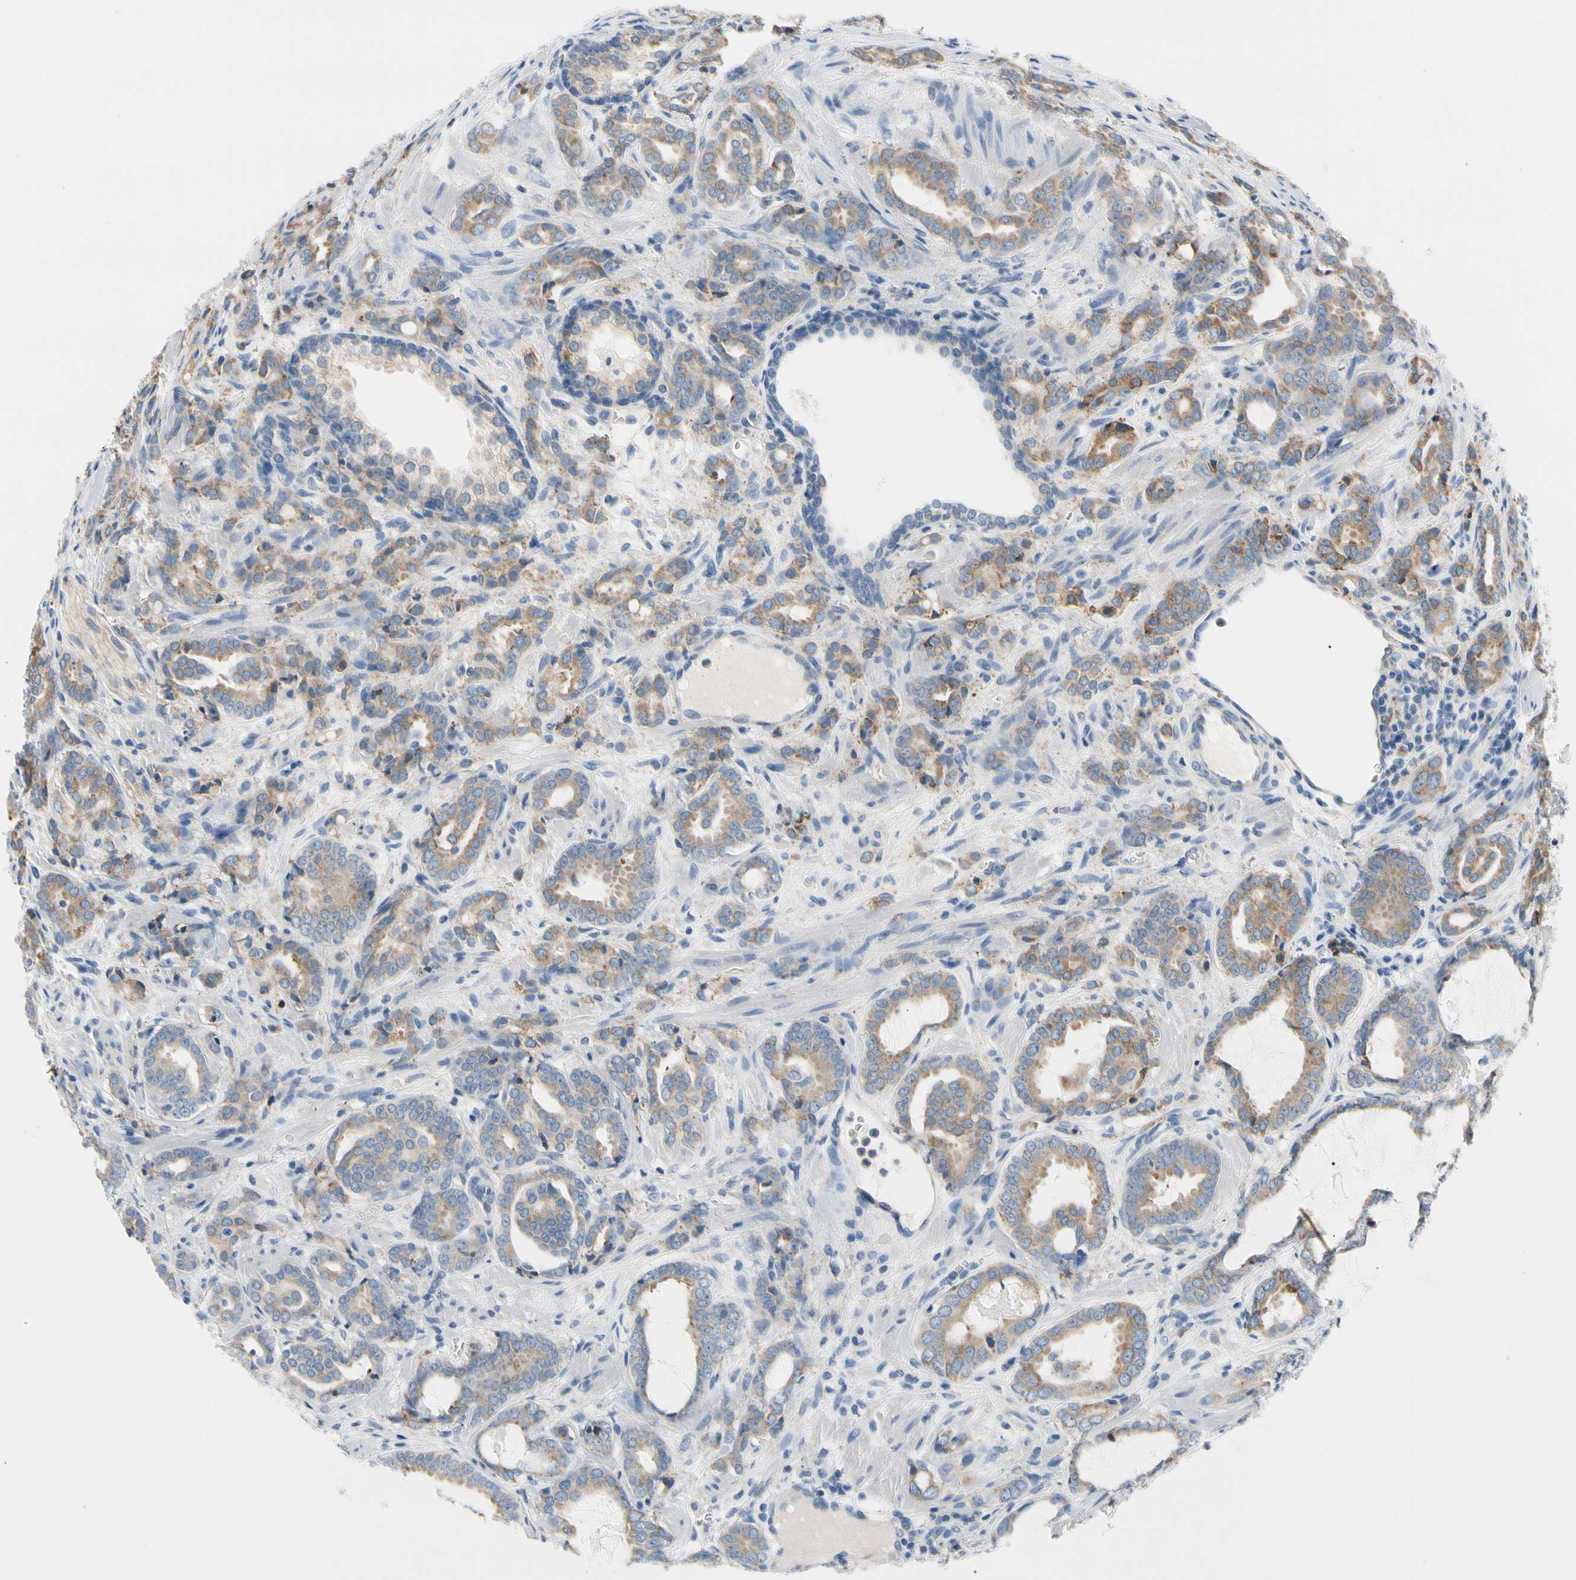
{"staining": {"intensity": "moderate", "quantity": ">75%", "location": "cytoplasmic/membranous"}, "tissue": "prostate cancer", "cell_type": "Tumor cells", "image_type": "cancer", "snomed": [{"axis": "morphology", "description": "Adenocarcinoma, High grade"}, {"axis": "topography", "description": "Prostate"}], "caption": "Tumor cells display moderate cytoplasmic/membranous expression in approximately >75% of cells in prostate cancer (adenocarcinoma (high-grade)).", "gene": "STXBP1", "patient": {"sex": "male", "age": 64}}